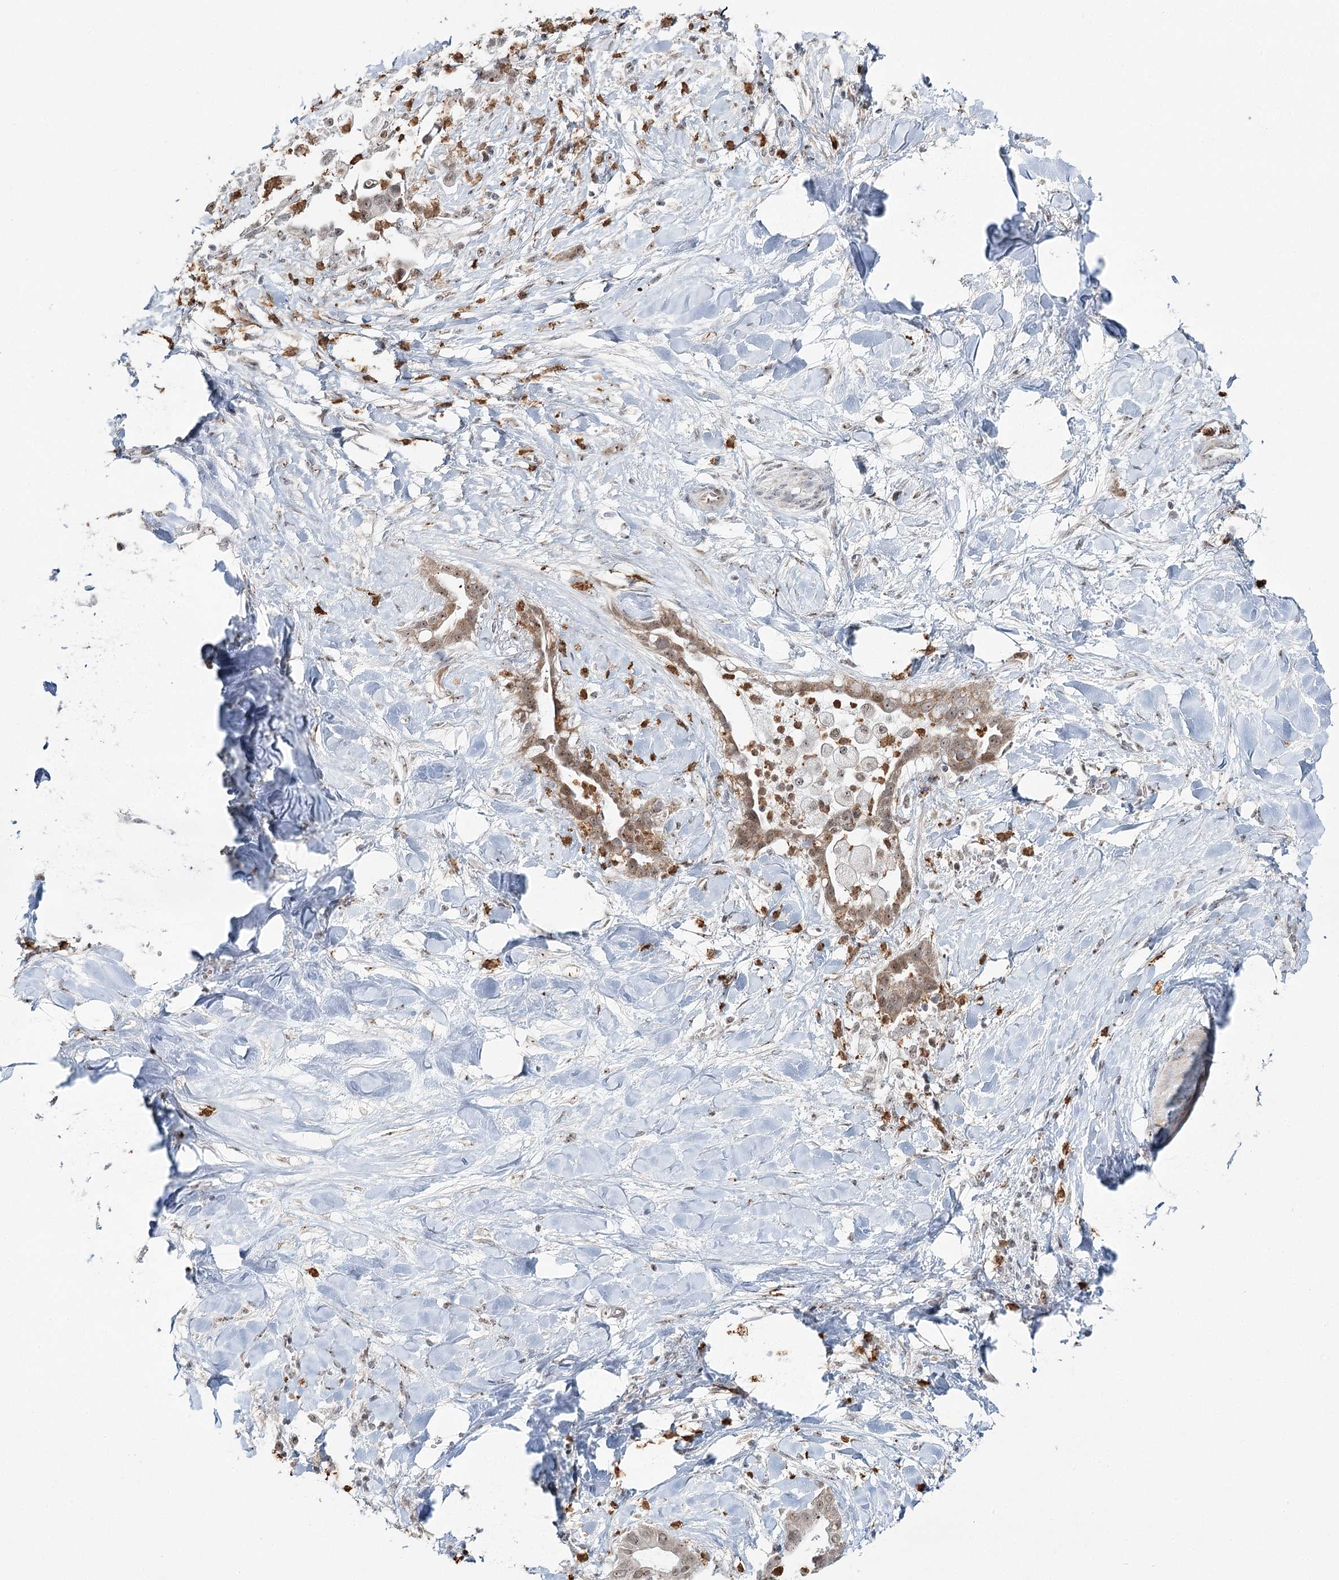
{"staining": {"intensity": "moderate", "quantity": ">75%", "location": "cytoplasmic/membranous,nuclear"}, "tissue": "liver cancer", "cell_type": "Tumor cells", "image_type": "cancer", "snomed": [{"axis": "morphology", "description": "Cholangiocarcinoma"}, {"axis": "topography", "description": "Liver"}], "caption": "Immunohistochemical staining of liver cholangiocarcinoma reveals moderate cytoplasmic/membranous and nuclear protein staining in approximately >75% of tumor cells. (DAB = brown stain, brightfield microscopy at high magnification).", "gene": "ATAD1", "patient": {"sex": "female", "age": 54}}